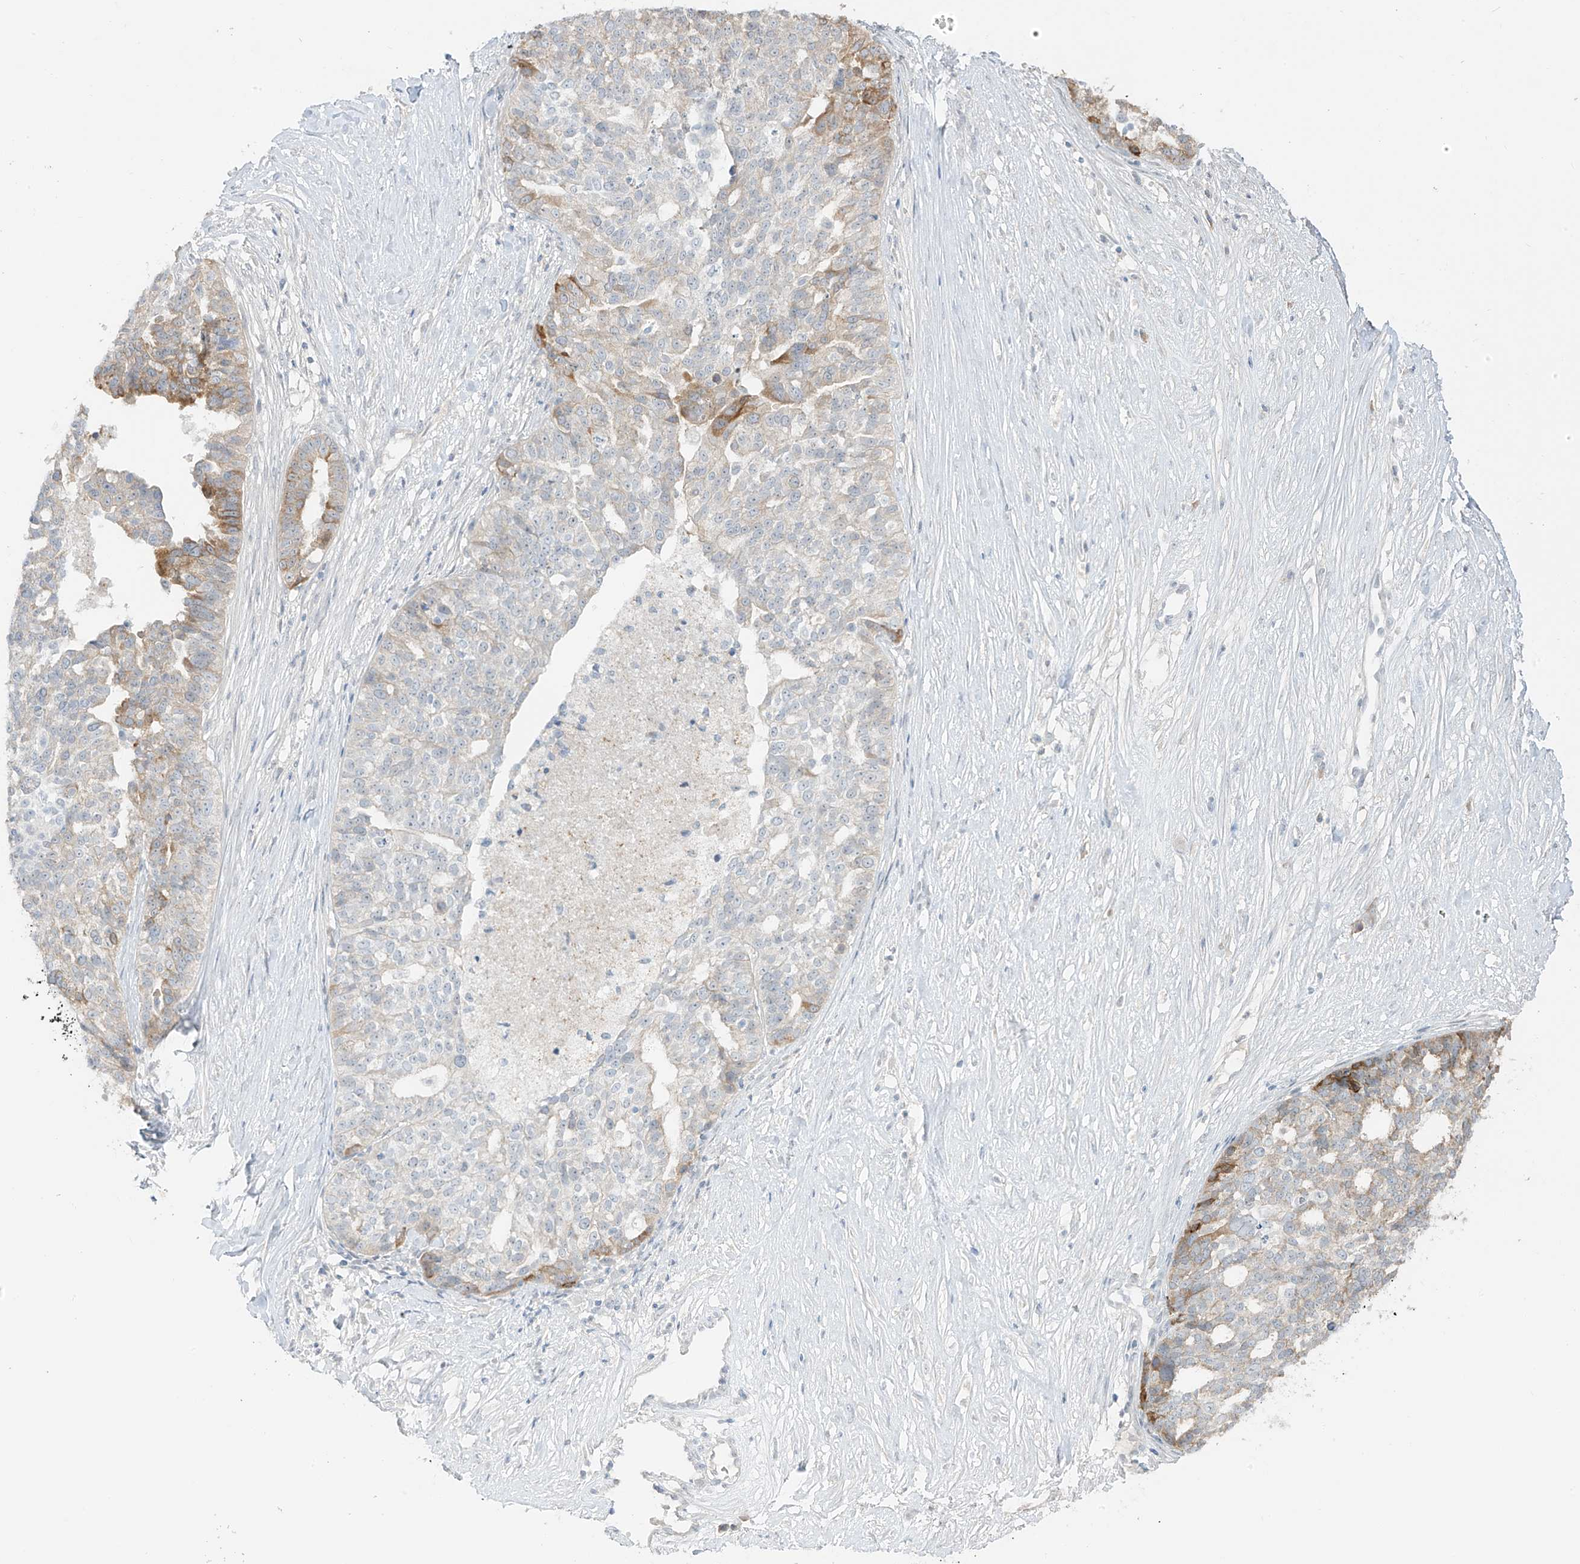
{"staining": {"intensity": "moderate", "quantity": "25%-75%", "location": "cytoplasmic/membranous"}, "tissue": "ovarian cancer", "cell_type": "Tumor cells", "image_type": "cancer", "snomed": [{"axis": "morphology", "description": "Cystadenocarcinoma, serous, NOS"}, {"axis": "topography", "description": "Ovary"}], "caption": "Immunohistochemical staining of human ovarian cancer (serous cystadenocarcinoma) shows moderate cytoplasmic/membranous protein positivity in approximately 25%-75% of tumor cells.", "gene": "DCDC2", "patient": {"sex": "female", "age": 59}}